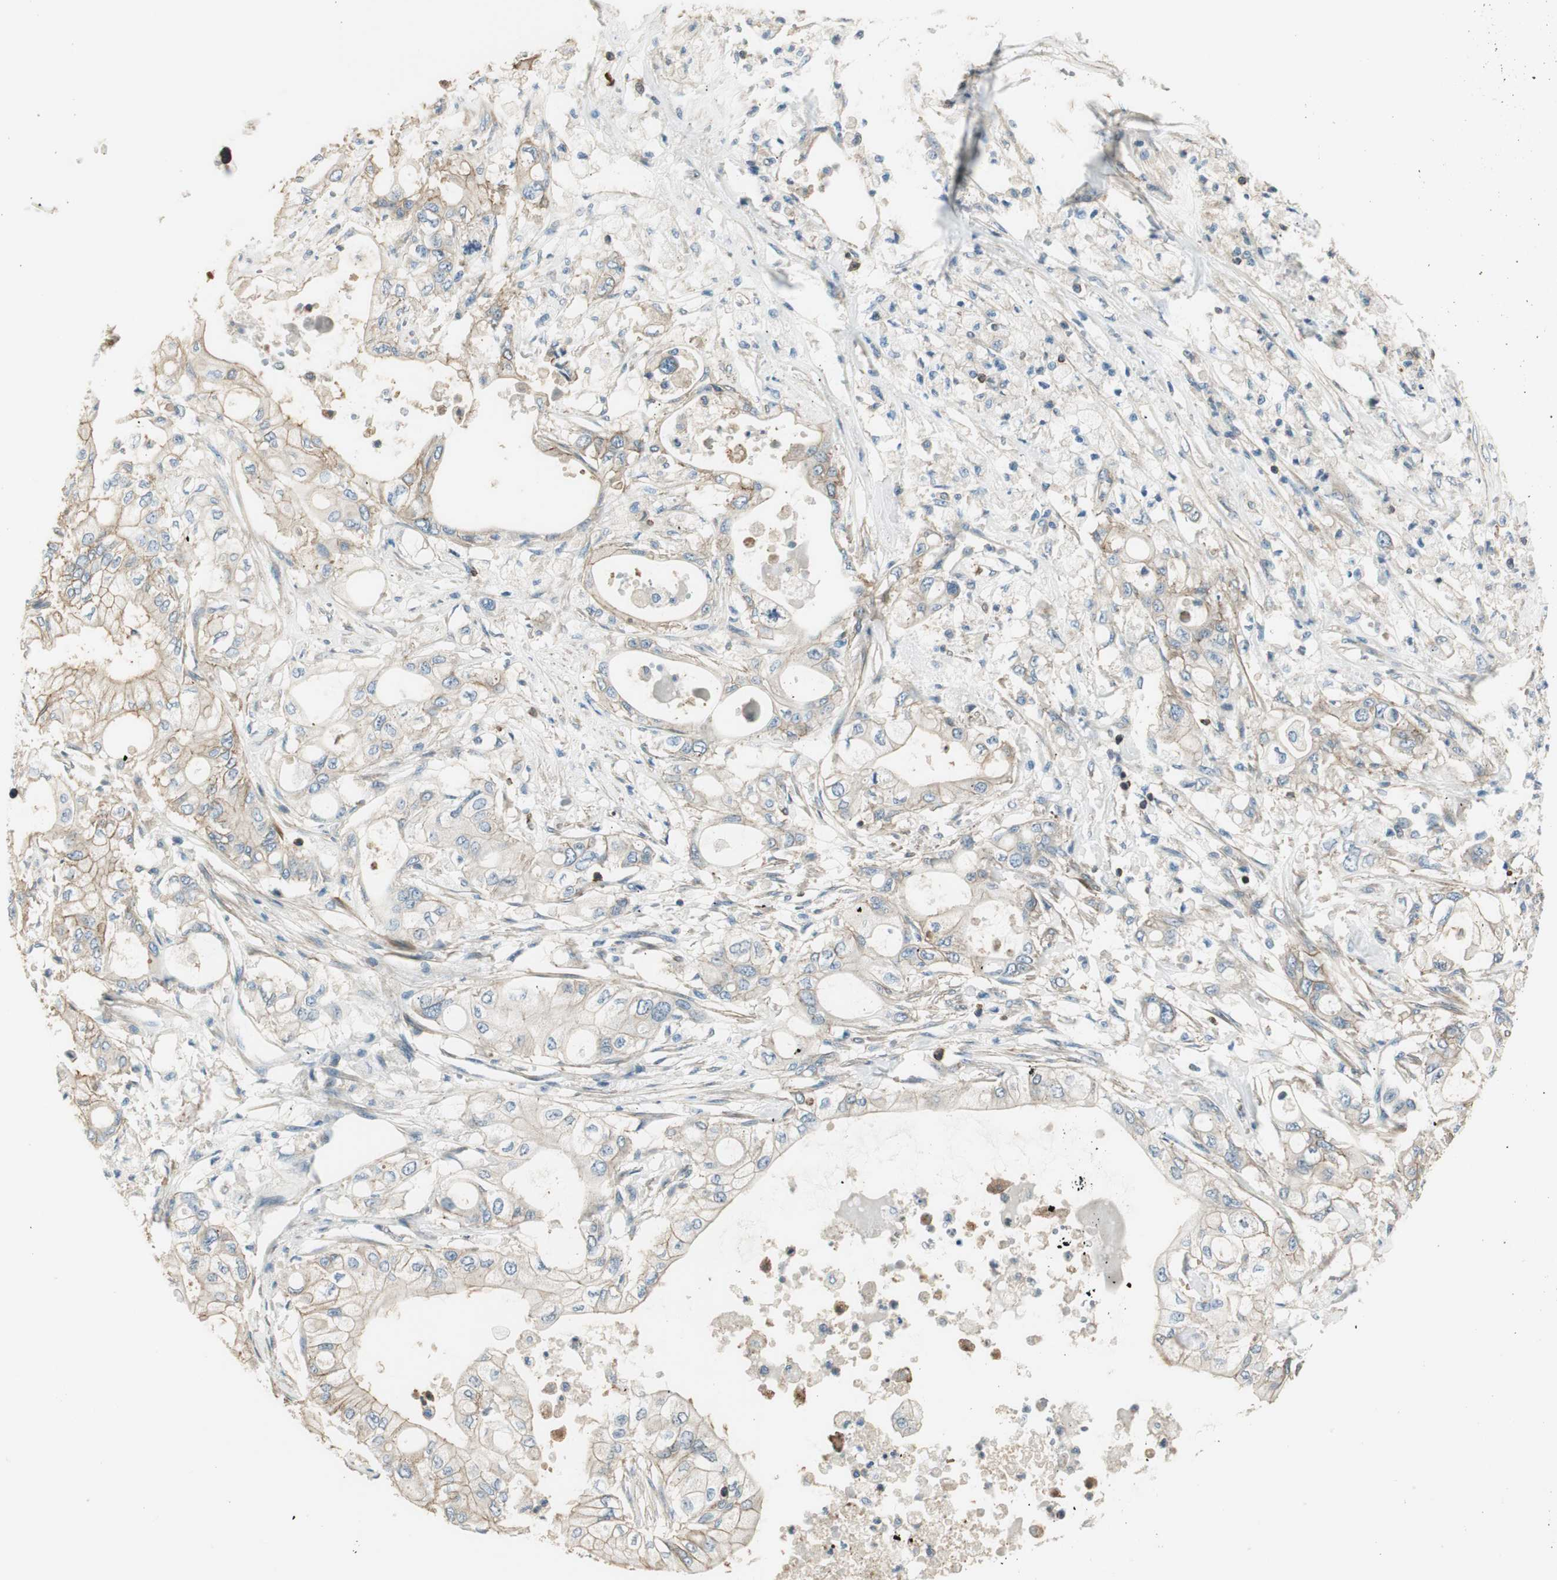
{"staining": {"intensity": "weak", "quantity": "25%-75%", "location": "cytoplasmic/membranous"}, "tissue": "pancreatic cancer", "cell_type": "Tumor cells", "image_type": "cancer", "snomed": [{"axis": "morphology", "description": "Adenocarcinoma, NOS"}, {"axis": "topography", "description": "Pancreas"}], "caption": "Immunohistochemical staining of adenocarcinoma (pancreatic) demonstrates low levels of weak cytoplasmic/membranous protein expression in about 25%-75% of tumor cells.", "gene": "PI4K2B", "patient": {"sex": "male", "age": 79}}